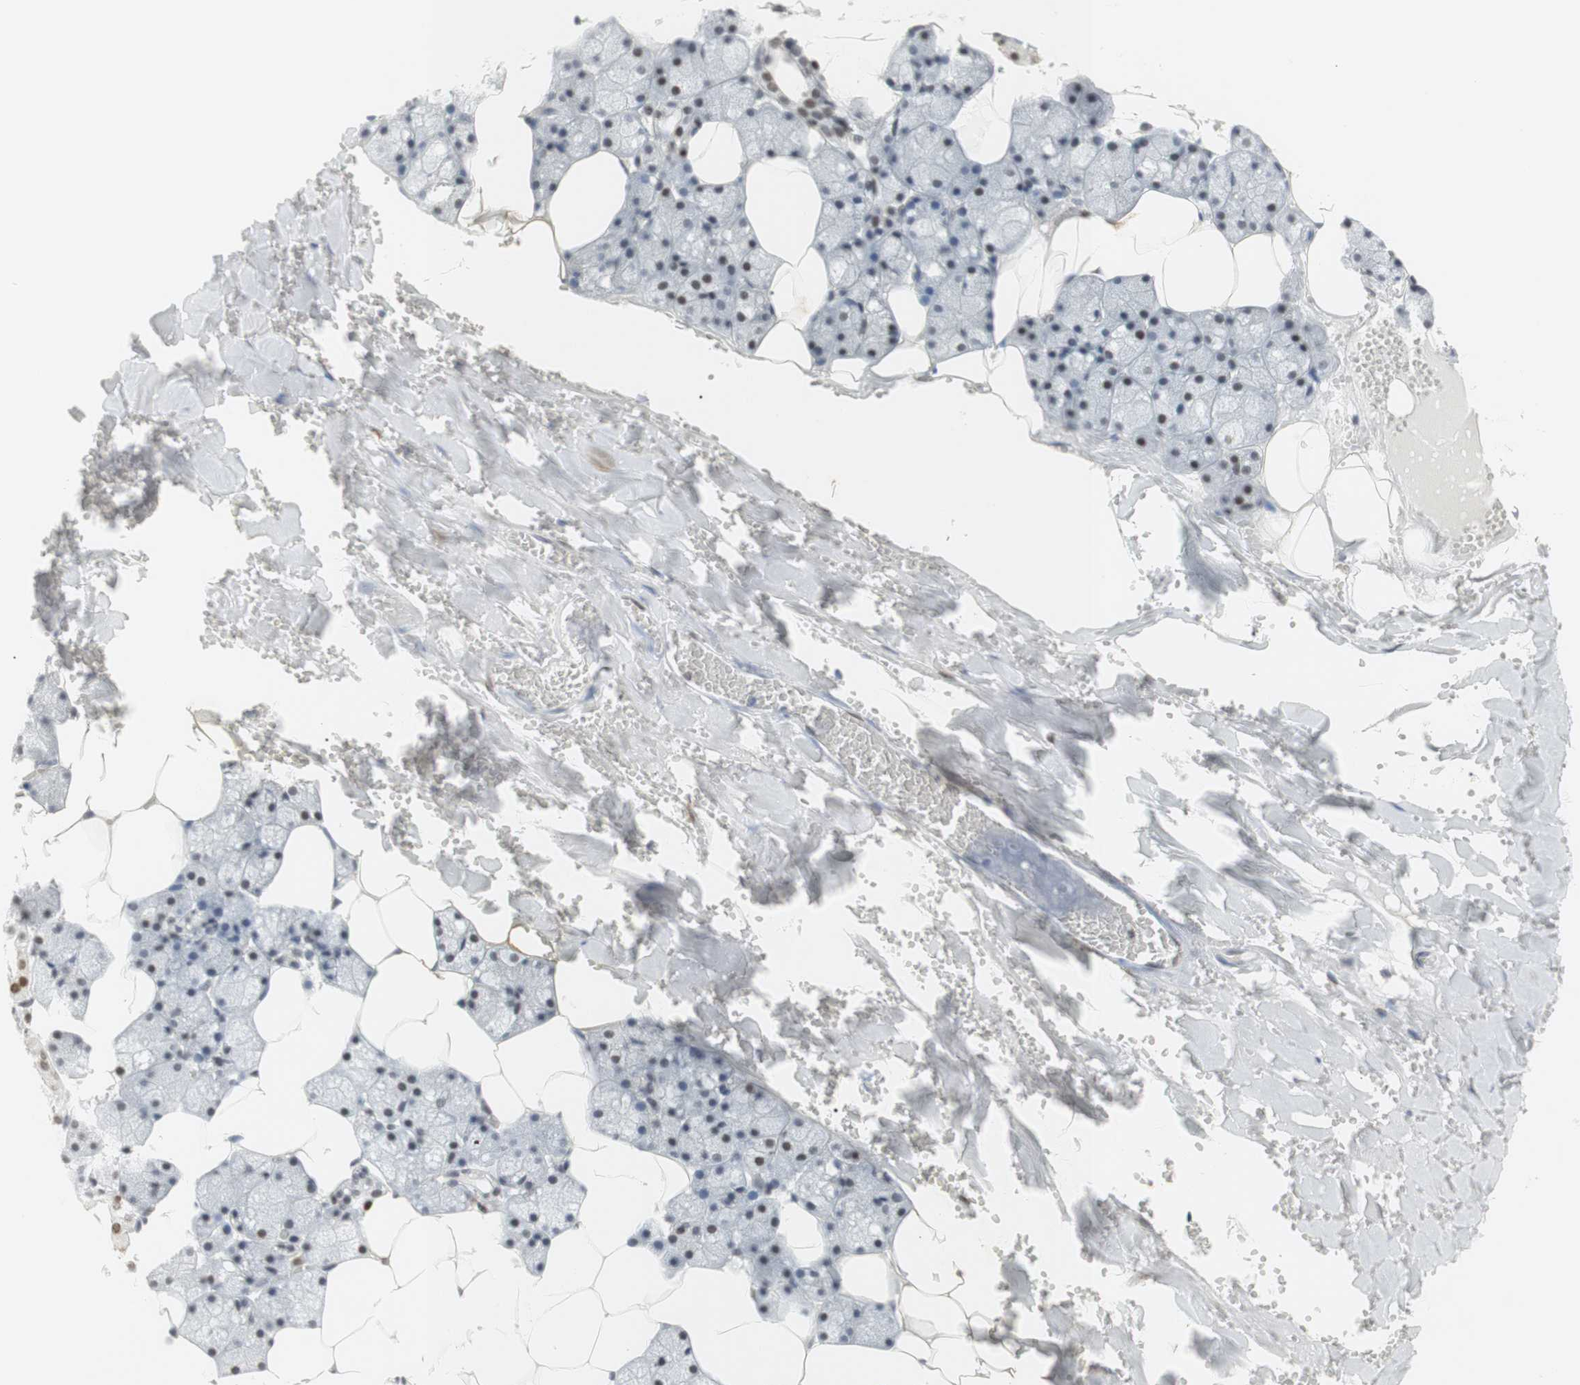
{"staining": {"intensity": "moderate", "quantity": "<25%", "location": "nuclear"}, "tissue": "salivary gland", "cell_type": "Glandular cells", "image_type": "normal", "snomed": [{"axis": "morphology", "description": "Normal tissue, NOS"}, {"axis": "topography", "description": "Salivary gland"}], "caption": "Salivary gland stained with DAB (3,3'-diaminobenzidine) IHC displays low levels of moderate nuclear expression in about <25% of glandular cells.", "gene": "BMI1", "patient": {"sex": "male", "age": 62}}